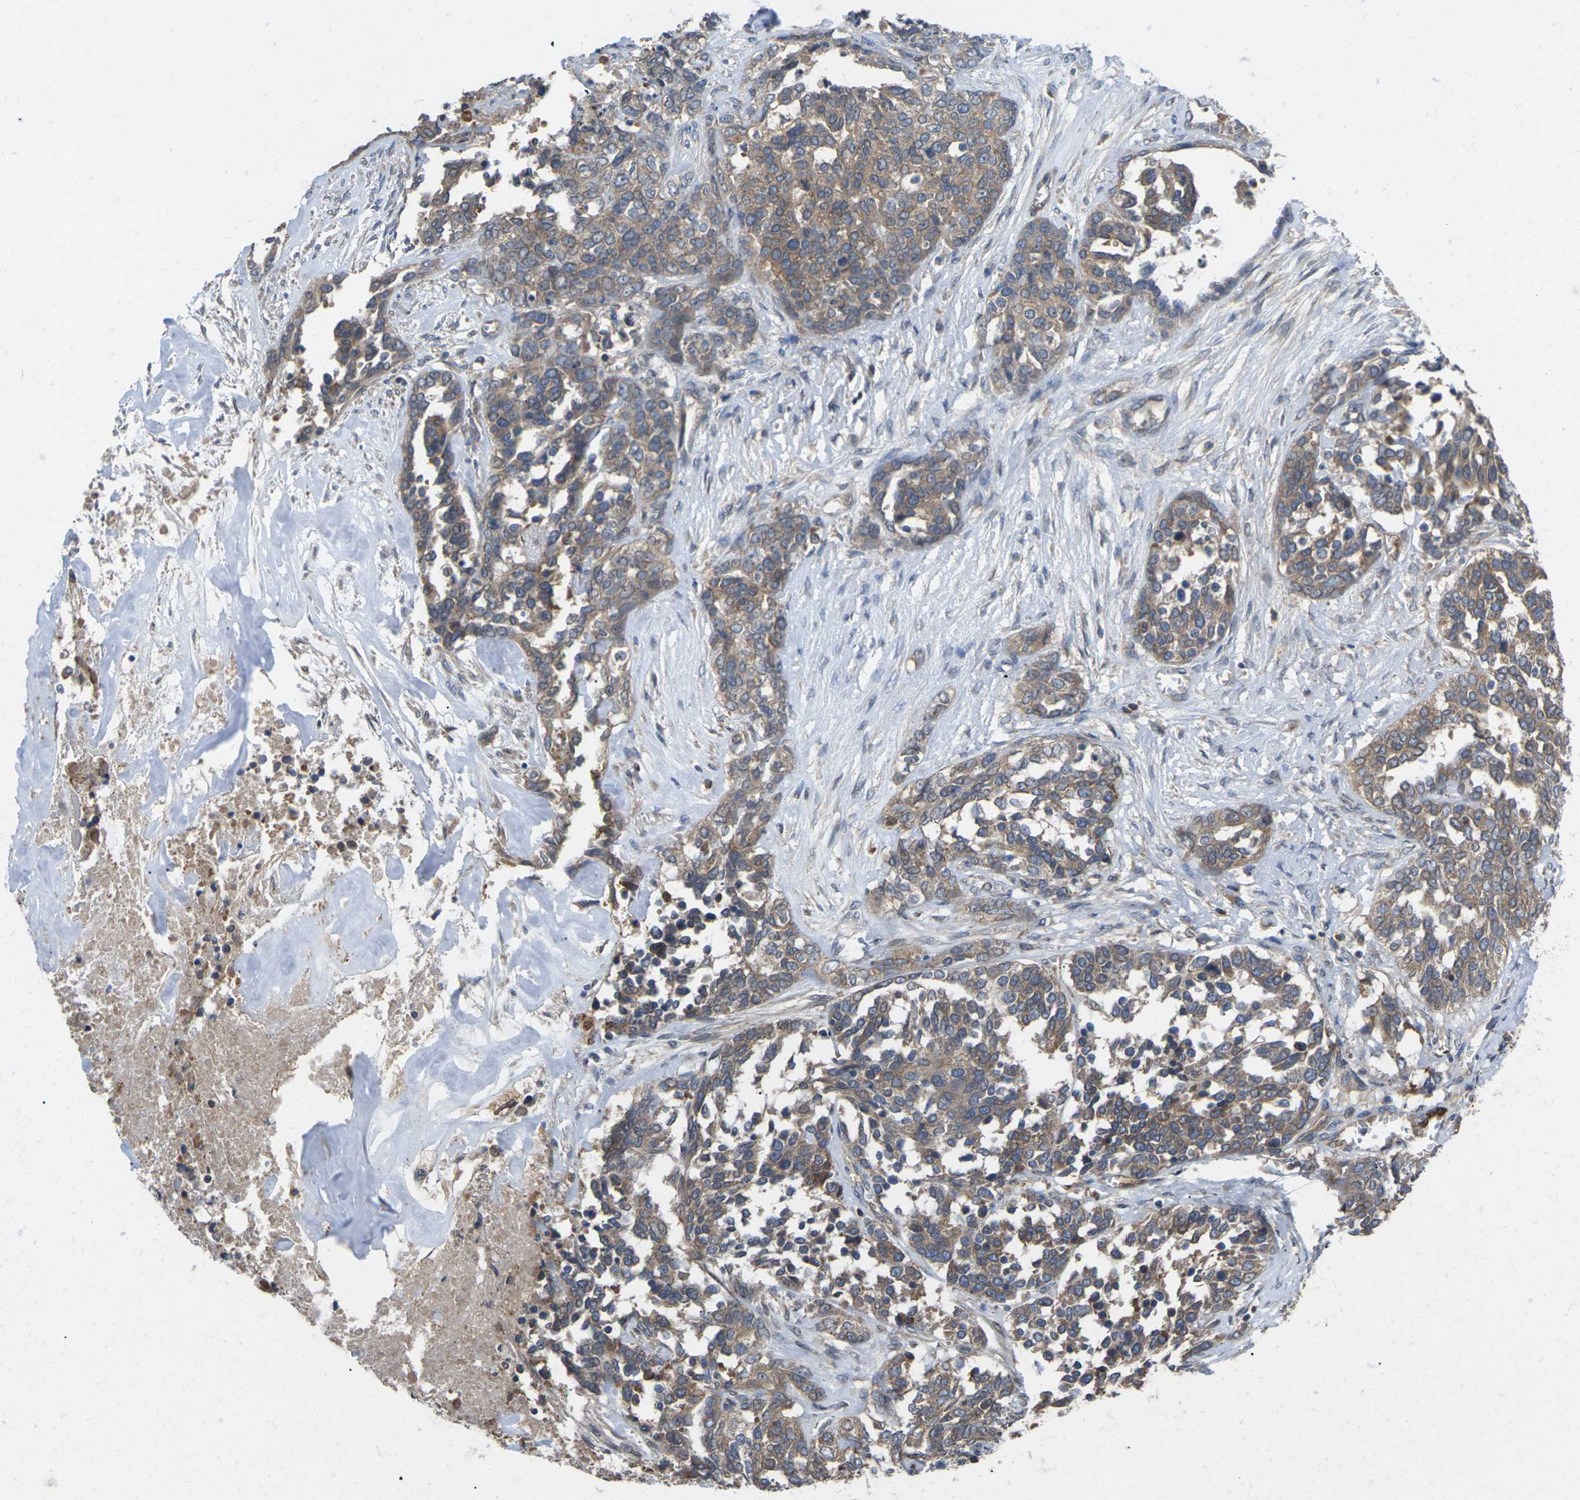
{"staining": {"intensity": "weak", "quantity": ">75%", "location": "cytoplasmic/membranous"}, "tissue": "ovarian cancer", "cell_type": "Tumor cells", "image_type": "cancer", "snomed": [{"axis": "morphology", "description": "Cystadenocarcinoma, serous, NOS"}, {"axis": "topography", "description": "Ovary"}], "caption": "A low amount of weak cytoplasmic/membranous staining is appreciated in approximately >75% of tumor cells in ovarian cancer (serous cystadenocarcinoma) tissue. The protein is shown in brown color, while the nuclei are stained blue.", "gene": "TIAM1", "patient": {"sex": "female", "age": 44}}